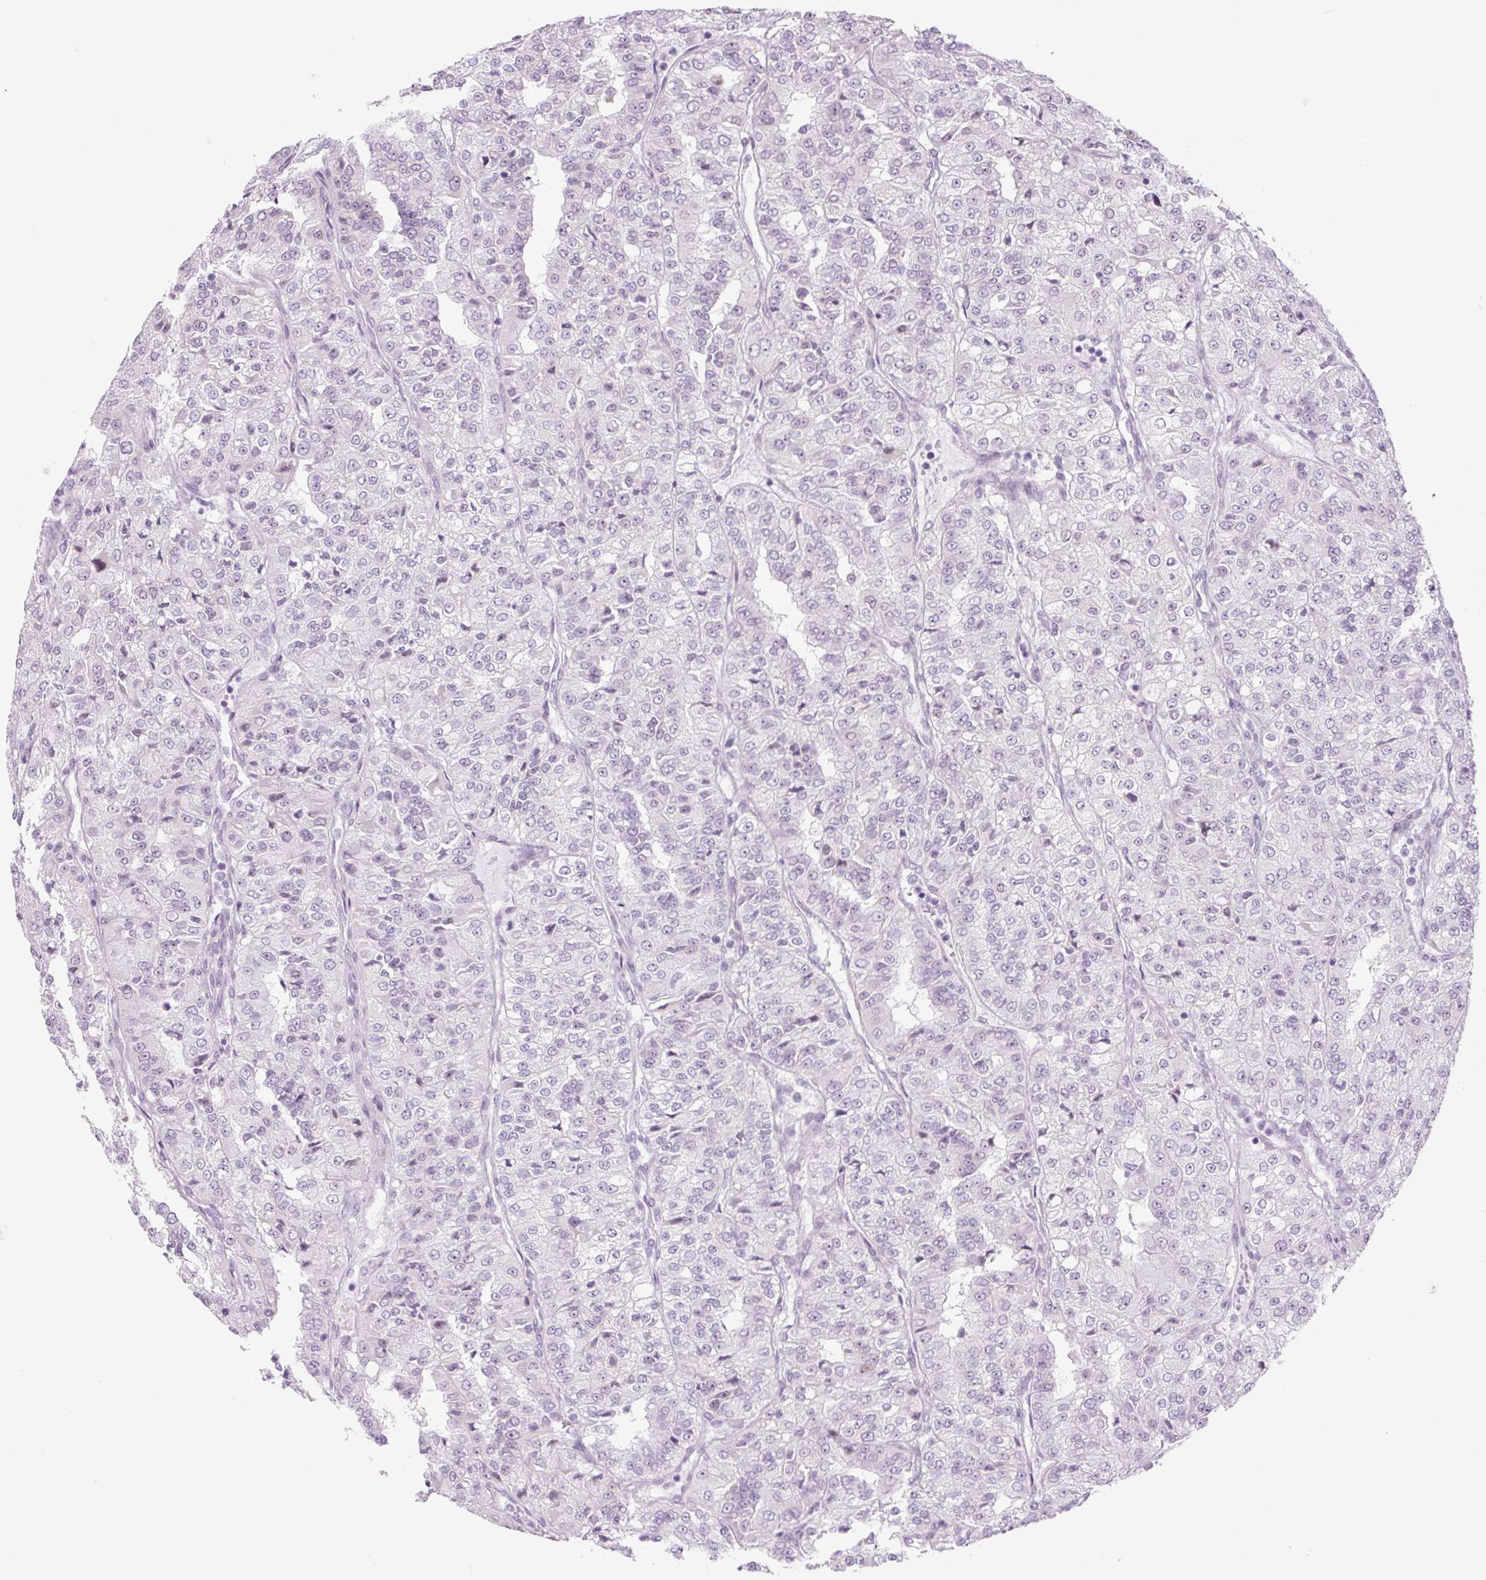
{"staining": {"intensity": "negative", "quantity": "none", "location": "none"}, "tissue": "renal cancer", "cell_type": "Tumor cells", "image_type": "cancer", "snomed": [{"axis": "morphology", "description": "Adenocarcinoma, NOS"}, {"axis": "topography", "description": "Kidney"}], "caption": "Human renal adenocarcinoma stained for a protein using IHC shows no expression in tumor cells.", "gene": "RRS1", "patient": {"sex": "female", "age": 63}}